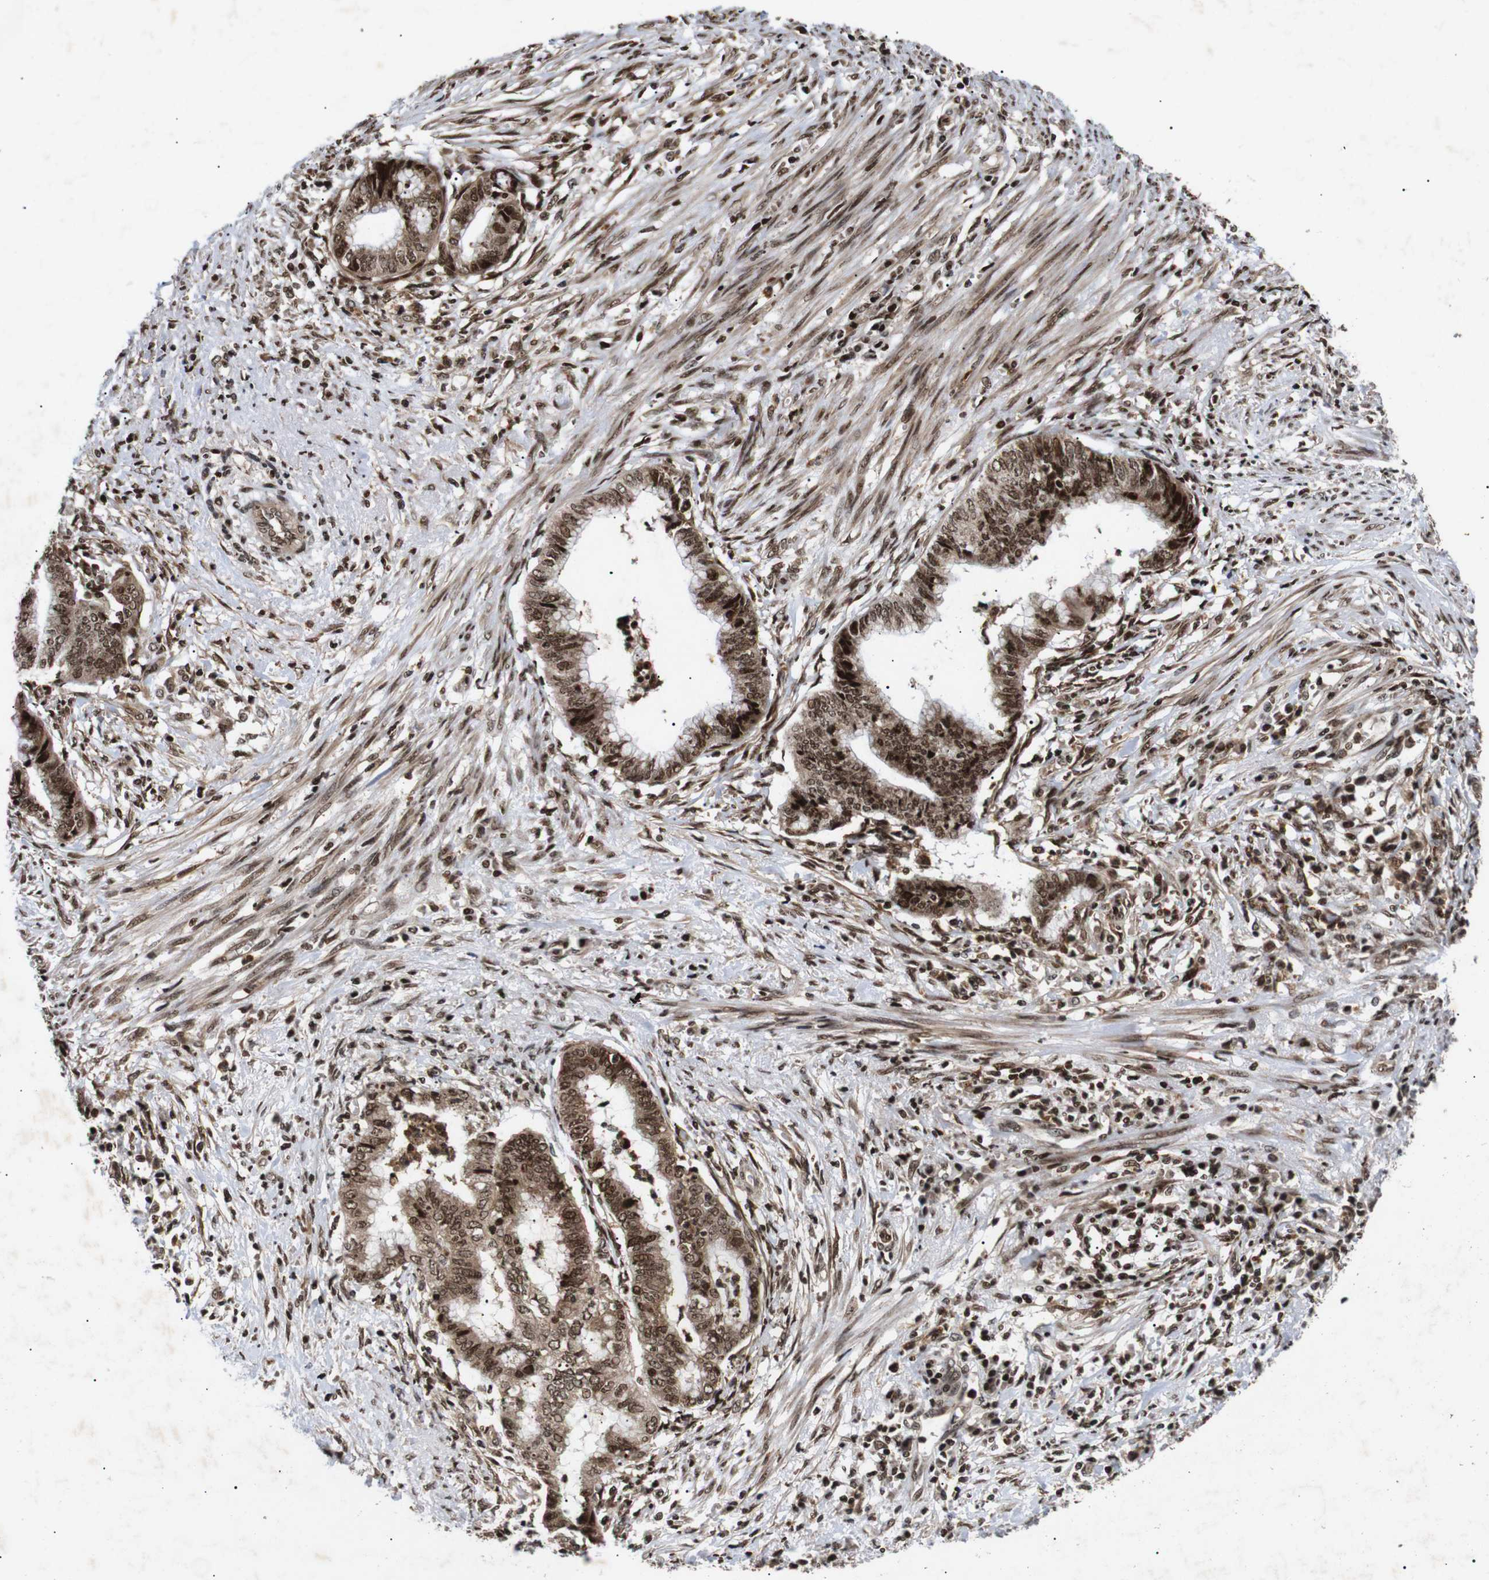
{"staining": {"intensity": "moderate", "quantity": ">75%", "location": "cytoplasmic/membranous,nuclear"}, "tissue": "endometrial cancer", "cell_type": "Tumor cells", "image_type": "cancer", "snomed": [{"axis": "morphology", "description": "Necrosis, NOS"}, {"axis": "morphology", "description": "Adenocarcinoma, NOS"}, {"axis": "topography", "description": "Endometrium"}], "caption": "Endometrial adenocarcinoma stained with a brown dye displays moderate cytoplasmic/membranous and nuclear positive positivity in about >75% of tumor cells.", "gene": "KIF23", "patient": {"sex": "female", "age": 79}}